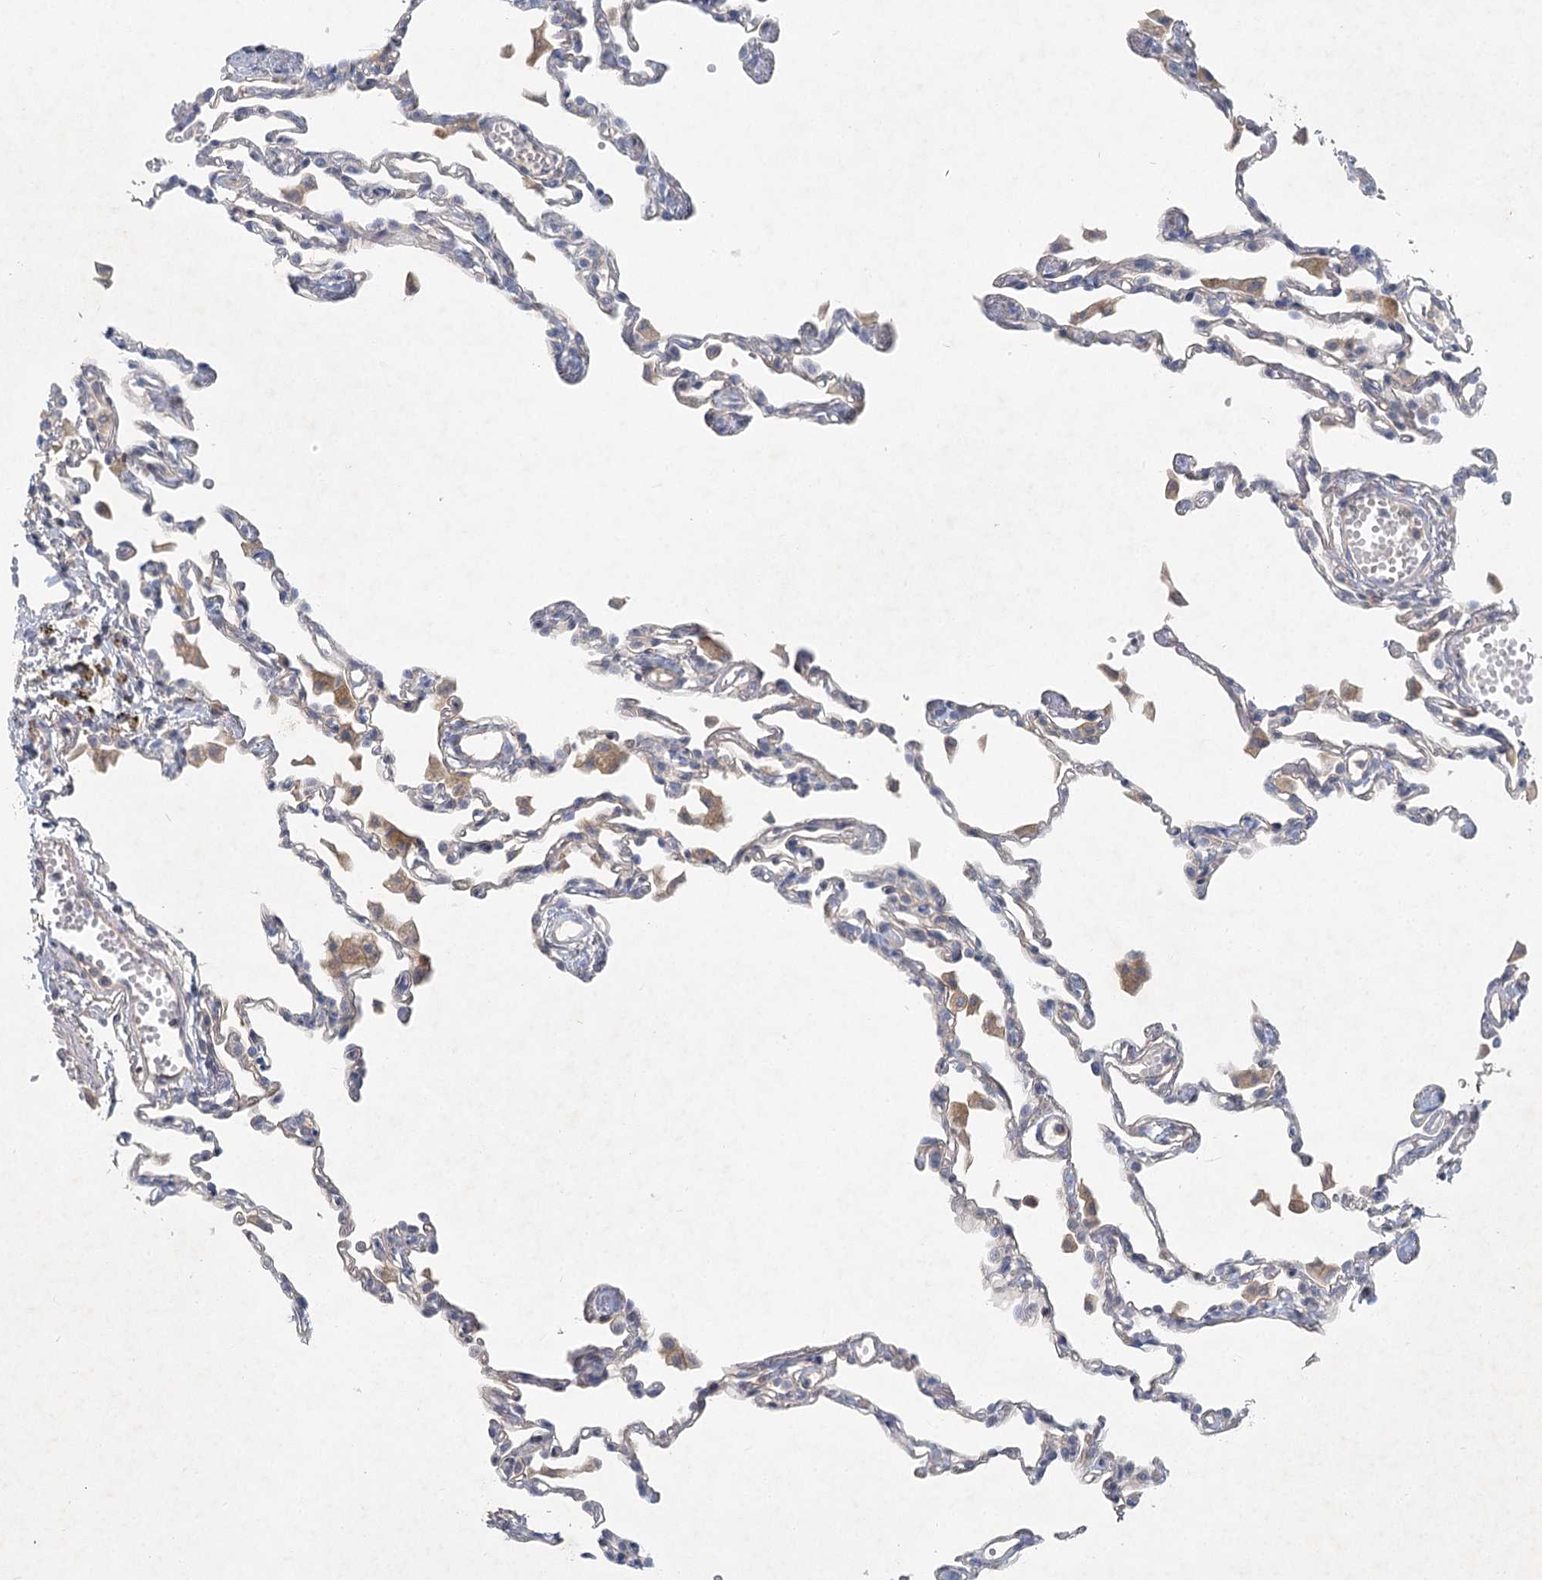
{"staining": {"intensity": "weak", "quantity": "<25%", "location": "cytoplasmic/membranous"}, "tissue": "lung", "cell_type": "Alveolar cells", "image_type": "normal", "snomed": [{"axis": "morphology", "description": "Normal tissue, NOS"}, {"axis": "topography", "description": "Lung"}], "caption": "This is an IHC image of unremarkable human lung. There is no positivity in alveolar cells.", "gene": "DNMBP", "patient": {"sex": "female", "age": 49}}